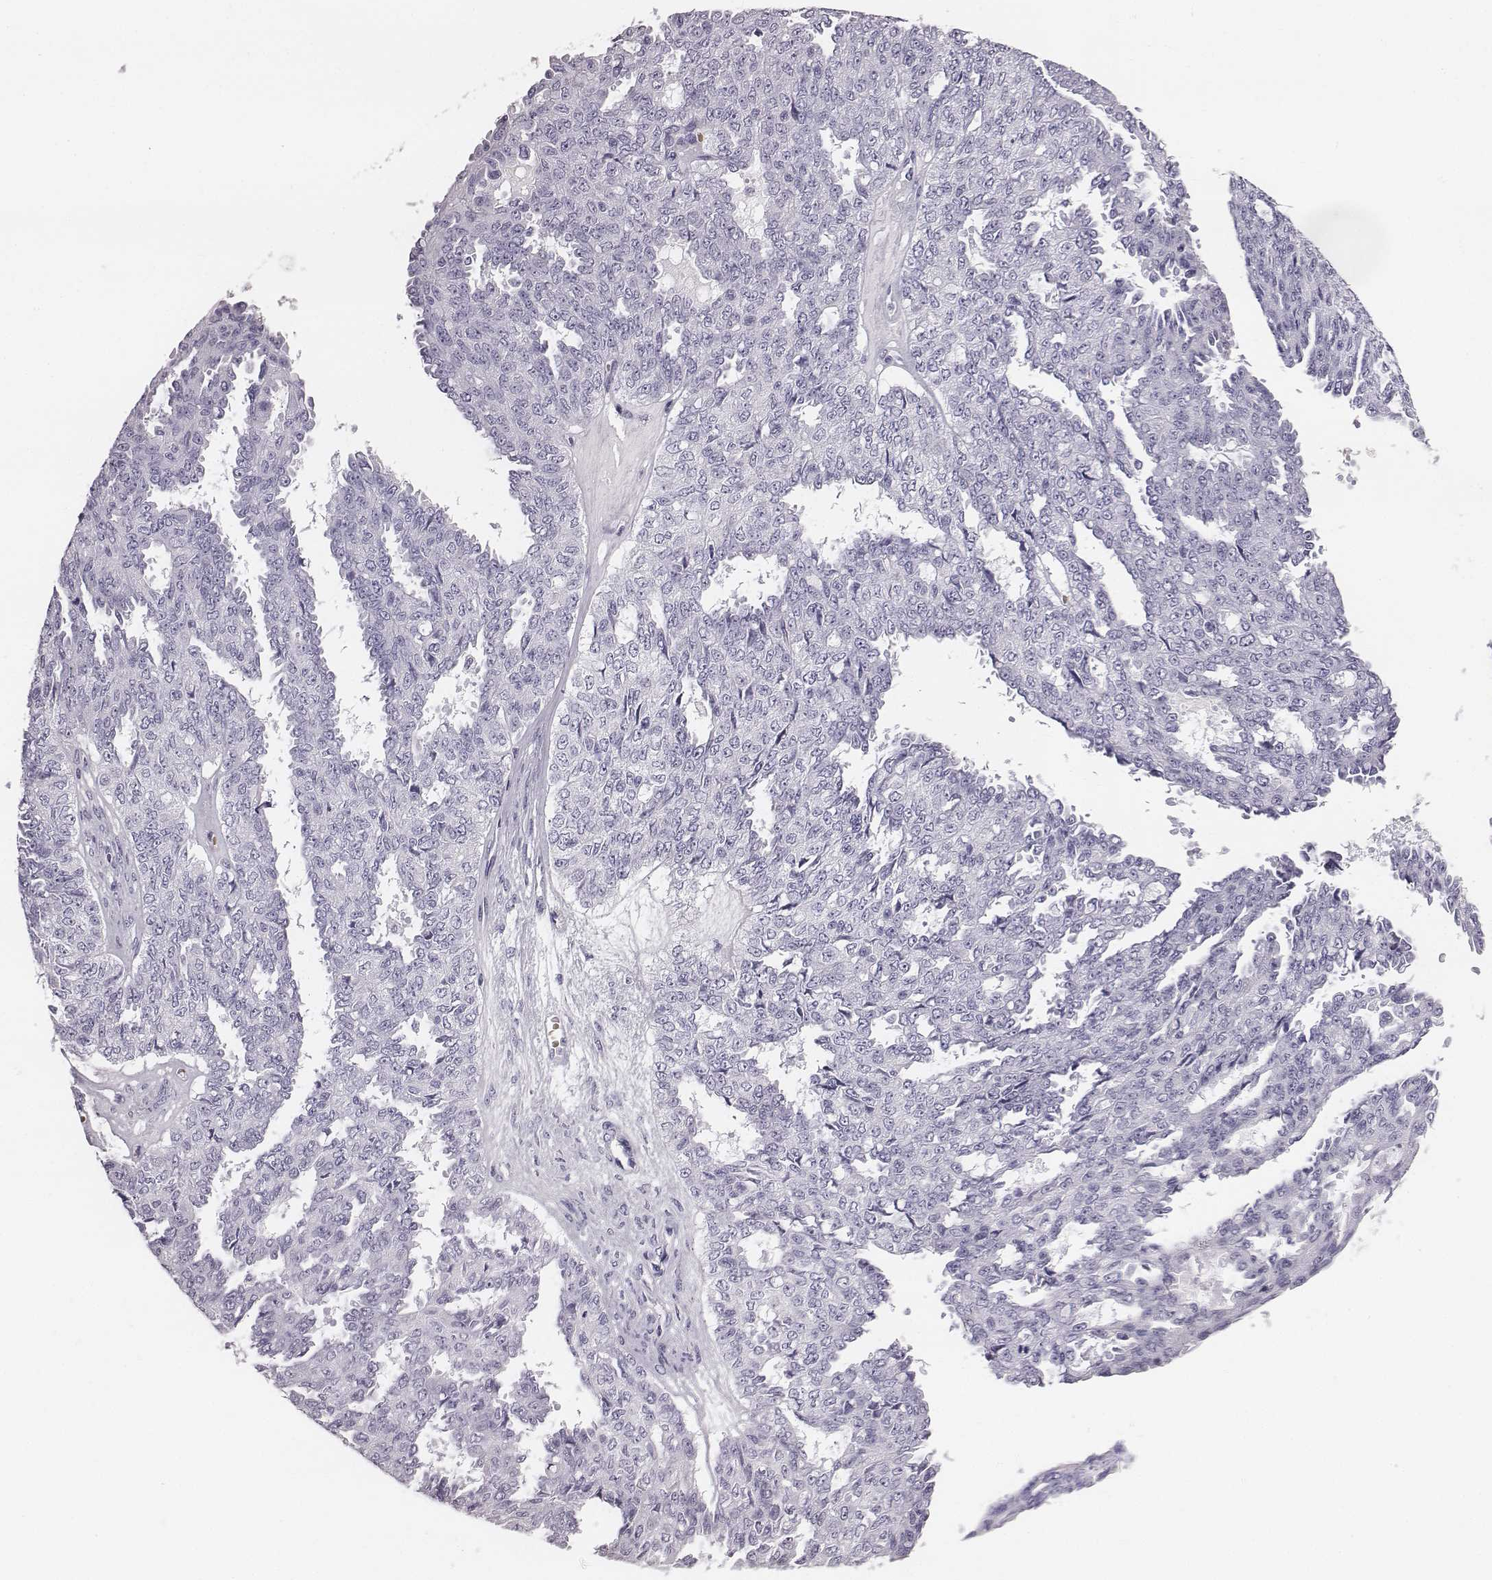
{"staining": {"intensity": "negative", "quantity": "none", "location": "none"}, "tissue": "ovarian cancer", "cell_type": "Tumor cells", "image_type": "cancer", "snomed": [{"axis": "morphology", "description": "Cystadenocarcinoma, serous, NOS"}, {"axis": "topography", "description": "Ovary"}], "caption": "Serous cystadenocarcinoma (ovarian) was stained to show a protein in brown. There is no significant staining in tumor cells.", "gene": "HBZ", "patient": {"sex": "female", "age": 71}}